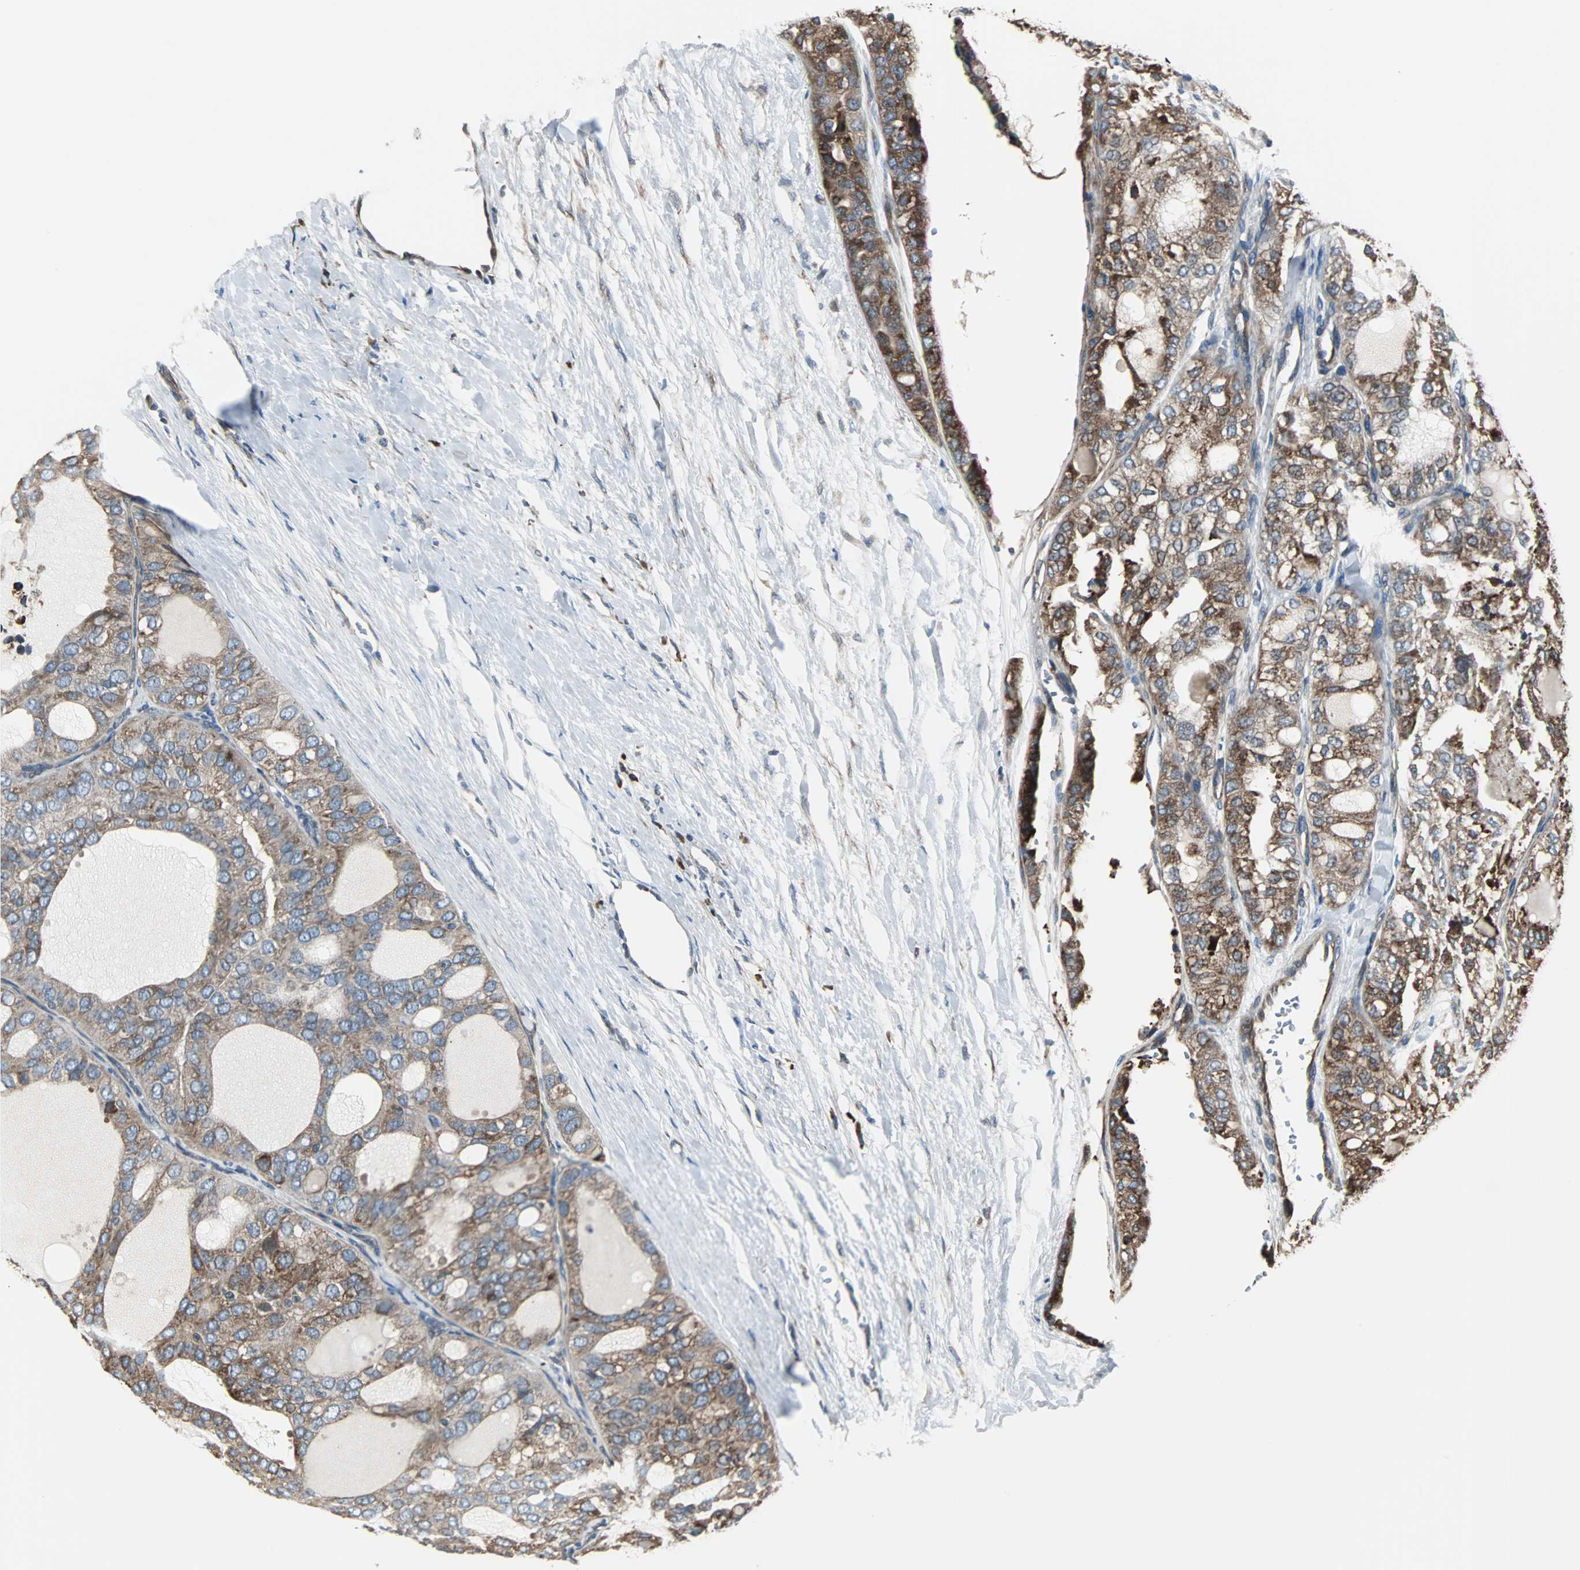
{"staining": {"intensity": "weak", "quantity": ">75%", "location": "cytoplasmic/membranous"}, "tissue": "thyroid cancer", "cell_type": "Tumor cells", "image_type": "cancer", "snomed": [{"axis": "morphology", "description": "Follicular adenoma carcinoma, NOS"}, {"axis": "topography", "description": "Thyroid gland"}], "caption": "Thyroid follicular adenoma carcinoma tissue reveals weak cytoplasmic/membranous staining in about >75% of tumor cells, visualized by immunohistochemistry. The protein is shown in brown color, while the nuclei are stained blue.", "gene": "CHP1", "patient": {"sex": "male", "age": 75}}